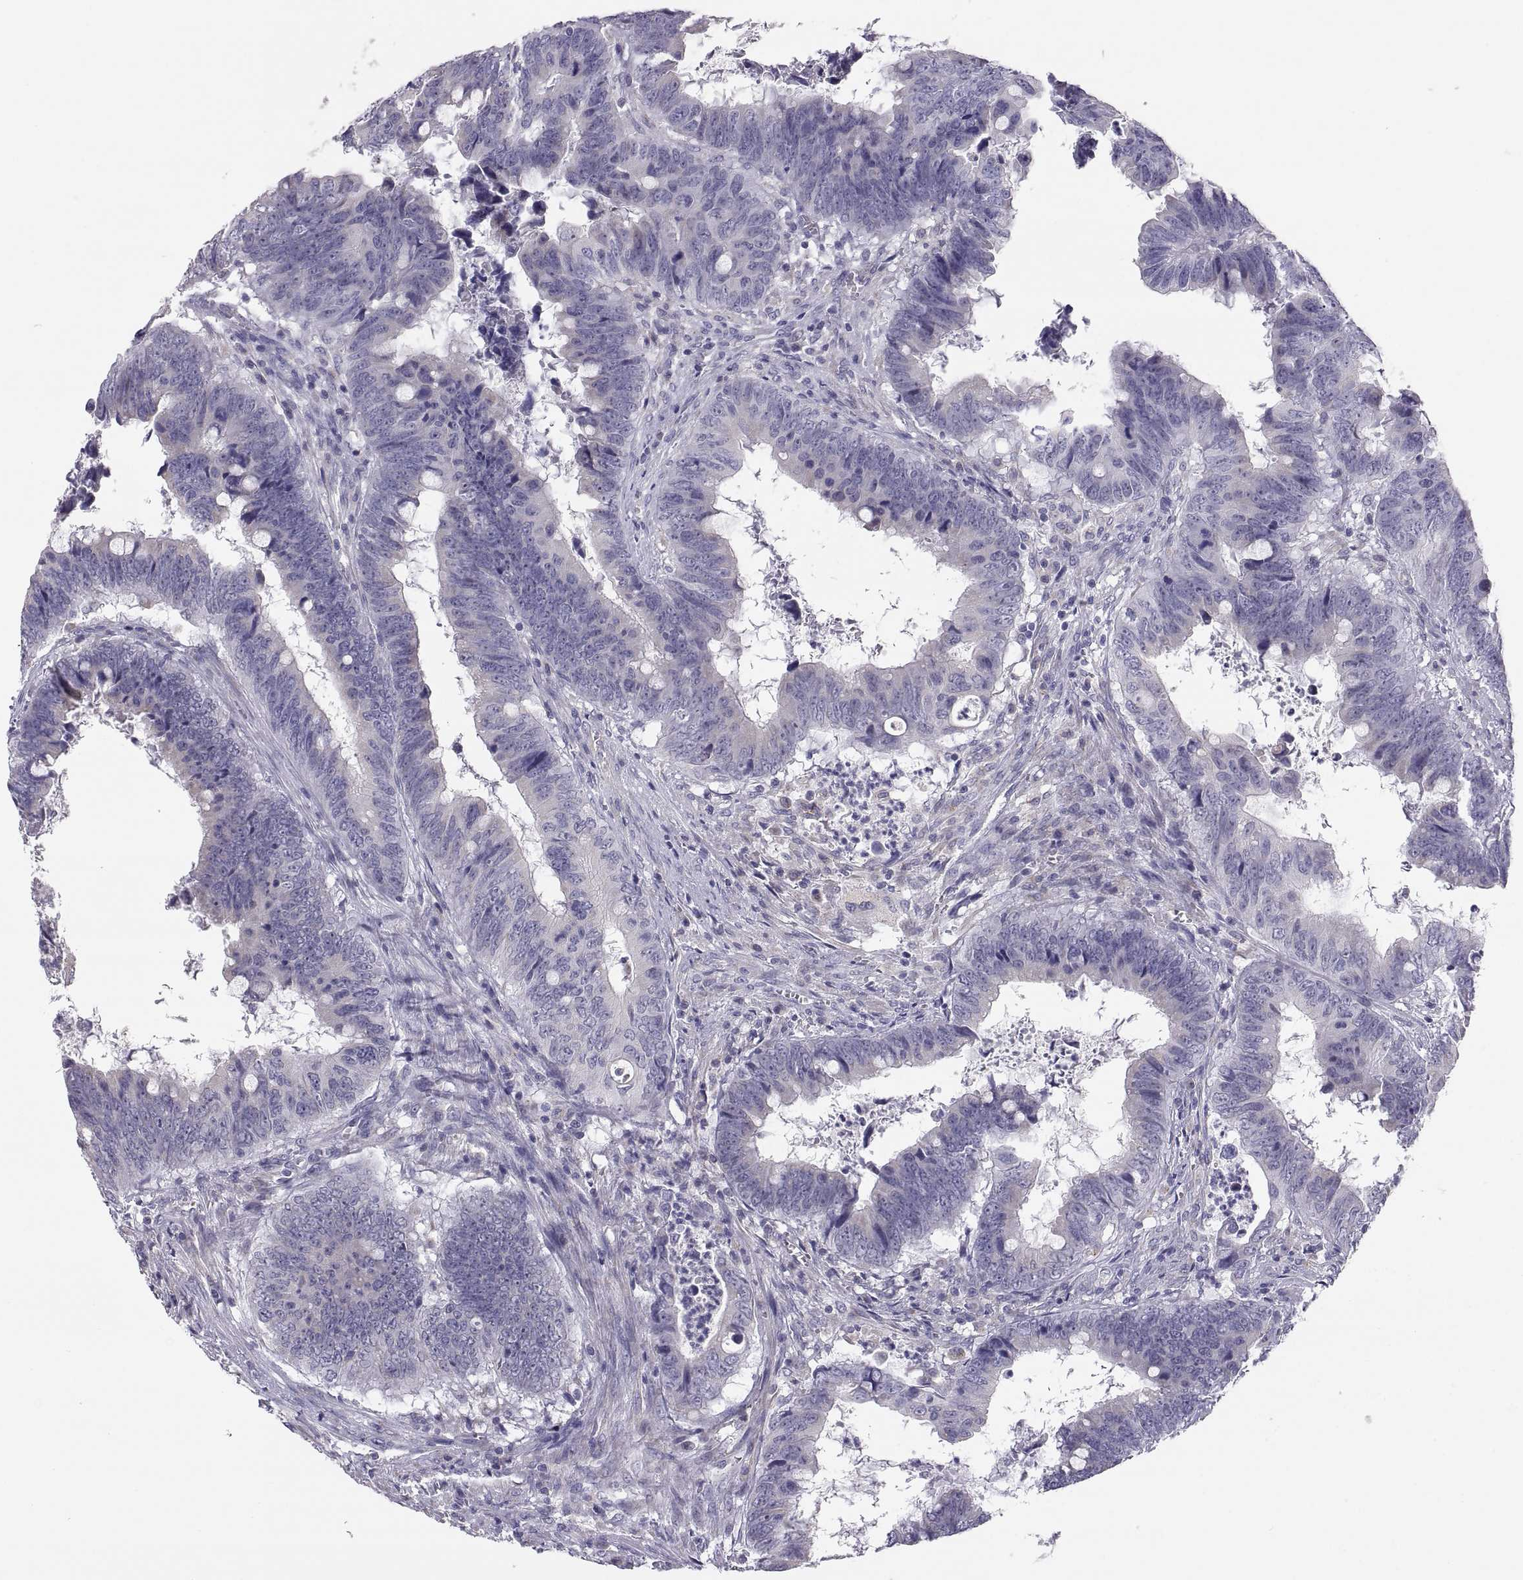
{"staining": {"intensity": "negative", "quantity": "none", "location": "none"}, "tissue": "colorectal cancer", "cell_type": "Tumor cells", "image_type": "cancer", "snomed": [{"axis": "morphology", "description": "Adenocarcinoma, NOS"}, {"axis": "topography", "description": "Colon"}], "caption": "Tumor cells show no significant expression in colorectal cancer (adenocarcinoma). Brightfield microscopy of immunohistochemistry (IHC) stained with DAB (brown) and hematoxylin (blue), captured at high magnification.", "gene": "TNNC1", "patient": {"sex": "female", "age": 82}}